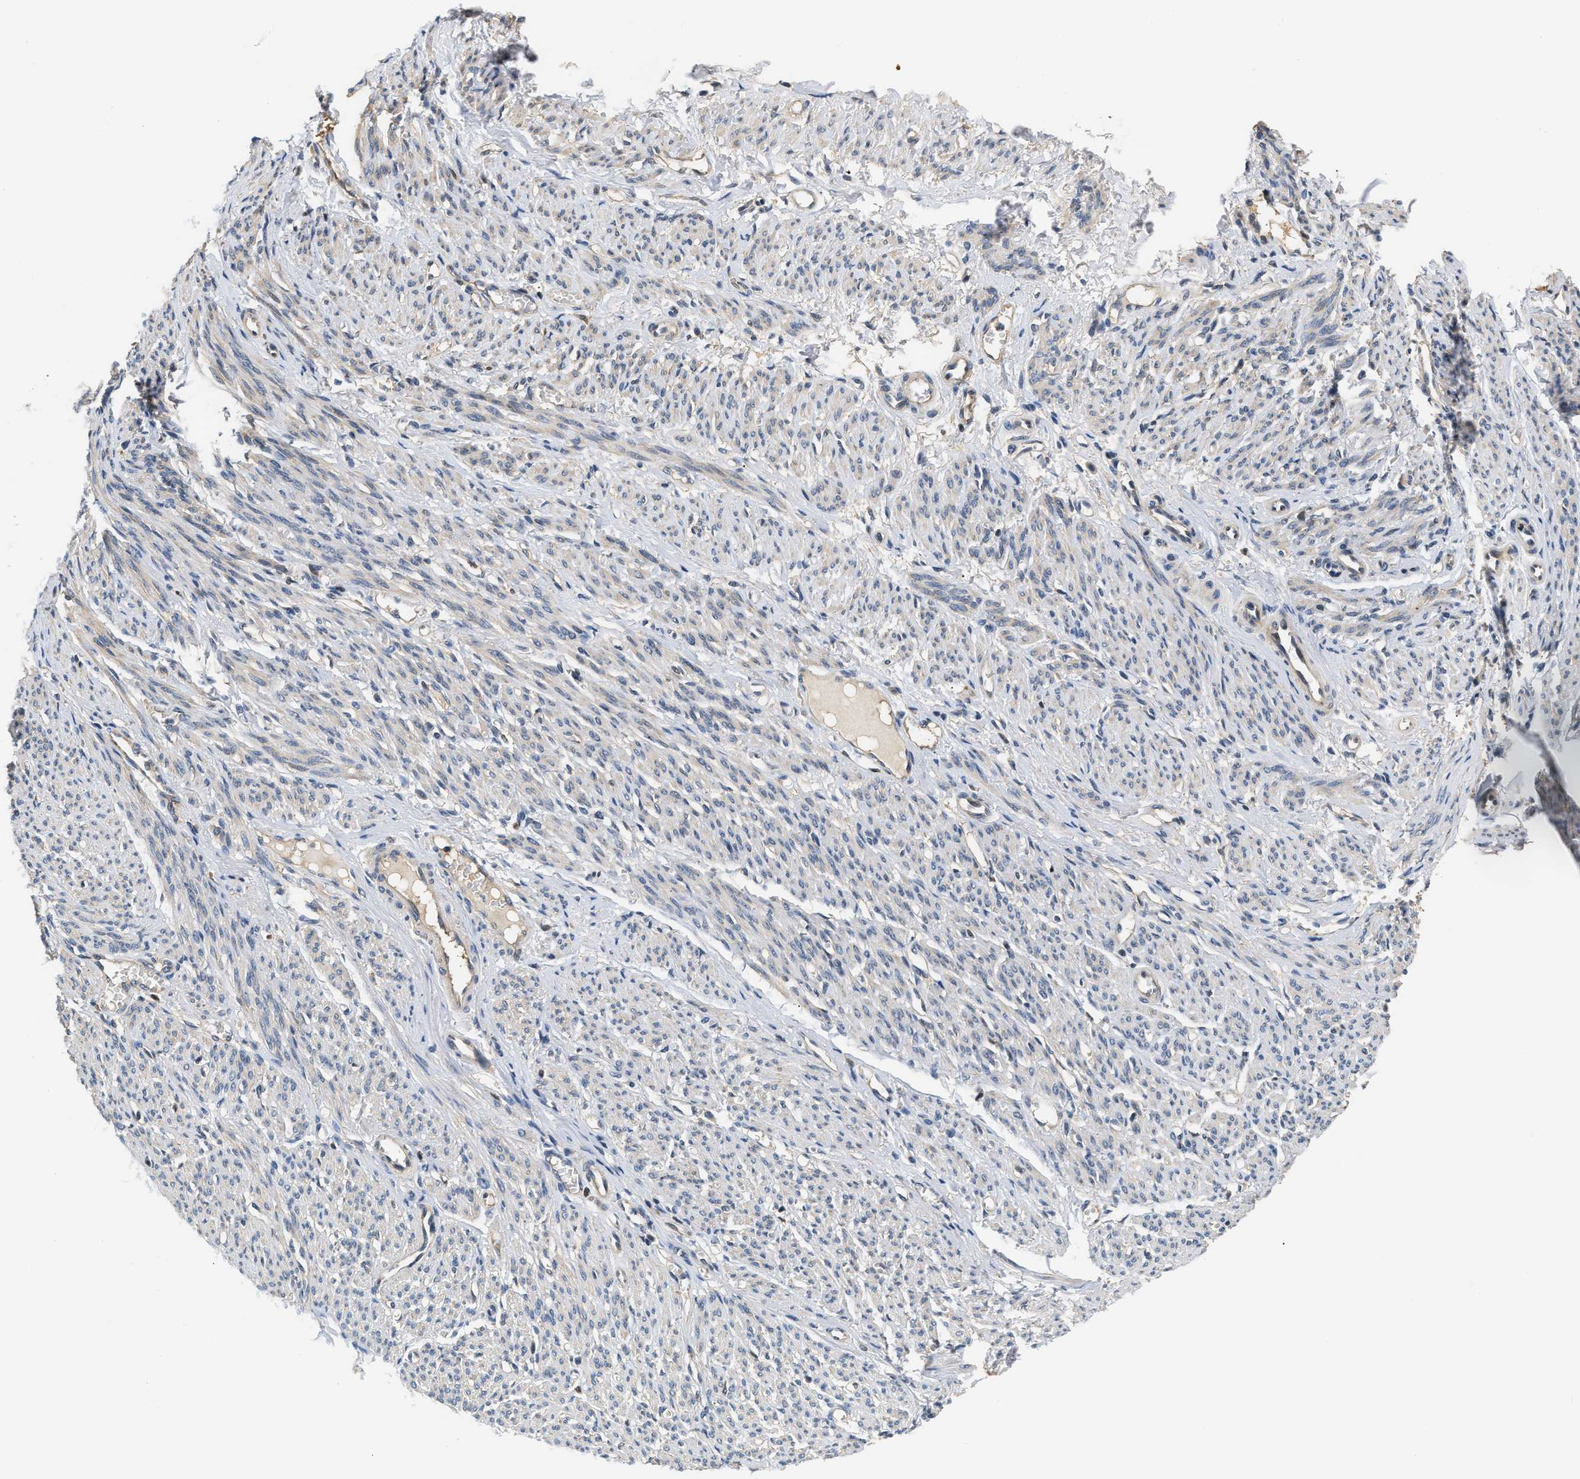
{"staining": {"intensity": "negative", "quantity": "none", "location": "none"}, "tissue": "smooth muscle", "cell_type": "Smooth muscle cells", "image_type": "normal", "snomed": [{"axis": "morphology", "description": "Normal tissue, NOS"}, {"axis": "topography", "description": "Smooth muscle"}], "caption": "Protein analysis of benign smooth muscle reveals no significant positivity in smooth muscle cells.", "gene": "TNIP2", "patient": {"sex": "female", "age": 65}}